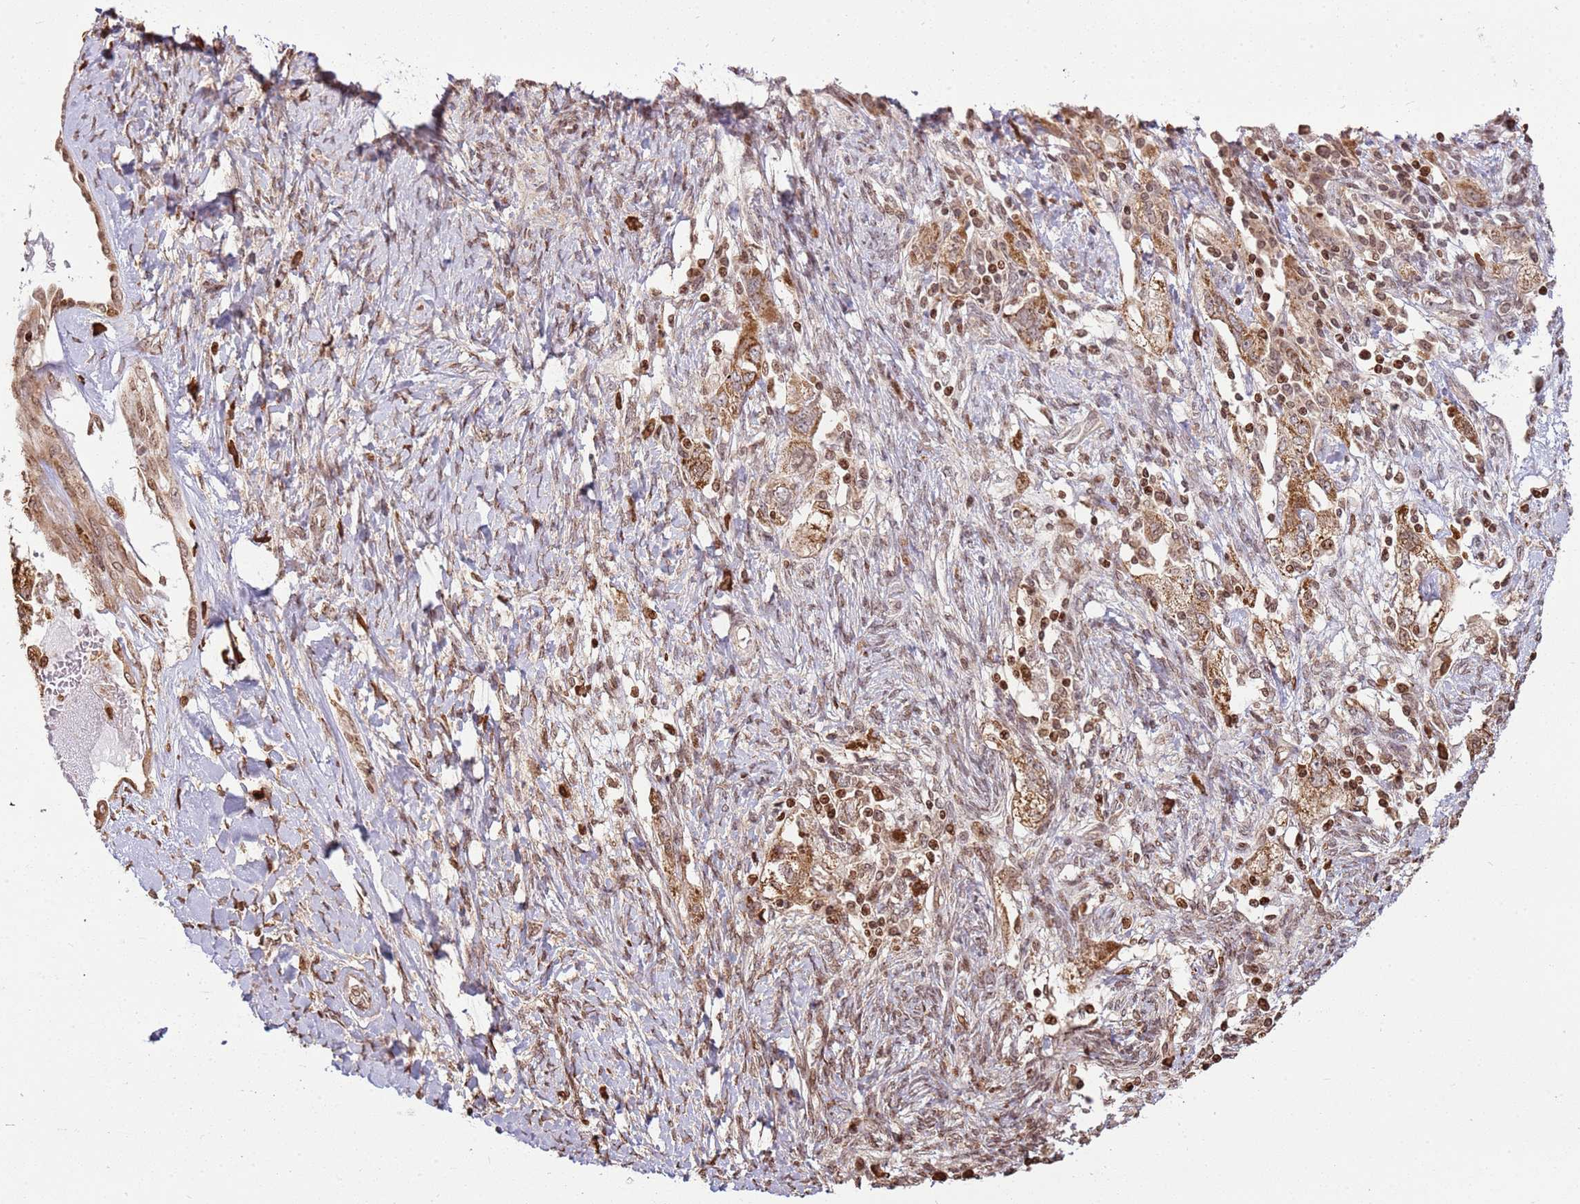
{"staining": {"intensity": "moderate", "quantity": ">75%", "location": "cytoplasmic/membranous"}, "tissue": "ovarian cancer", "cell_type": "Tumor cells", "image_type": "cancer", "snomed": [{"axis": "morphology", "description": "Carcinoma, NOS"}, {"axis": "morphology", "description": "Cystadenocarcinoma, serous, NOS"}, {"axis": "topography", "description": "Ovary"}], "caption": "A brown stain highlights moderate cytoplasmic/membranous expression of a protein in human ovarian carcinoma tumor cells. (DAB (3,3'-diaminobenzidine) = brown stain, brightfield microscopy at high magnification).", "gene": "SCAF1", "patient": {"sex": "female", "age": 69}}